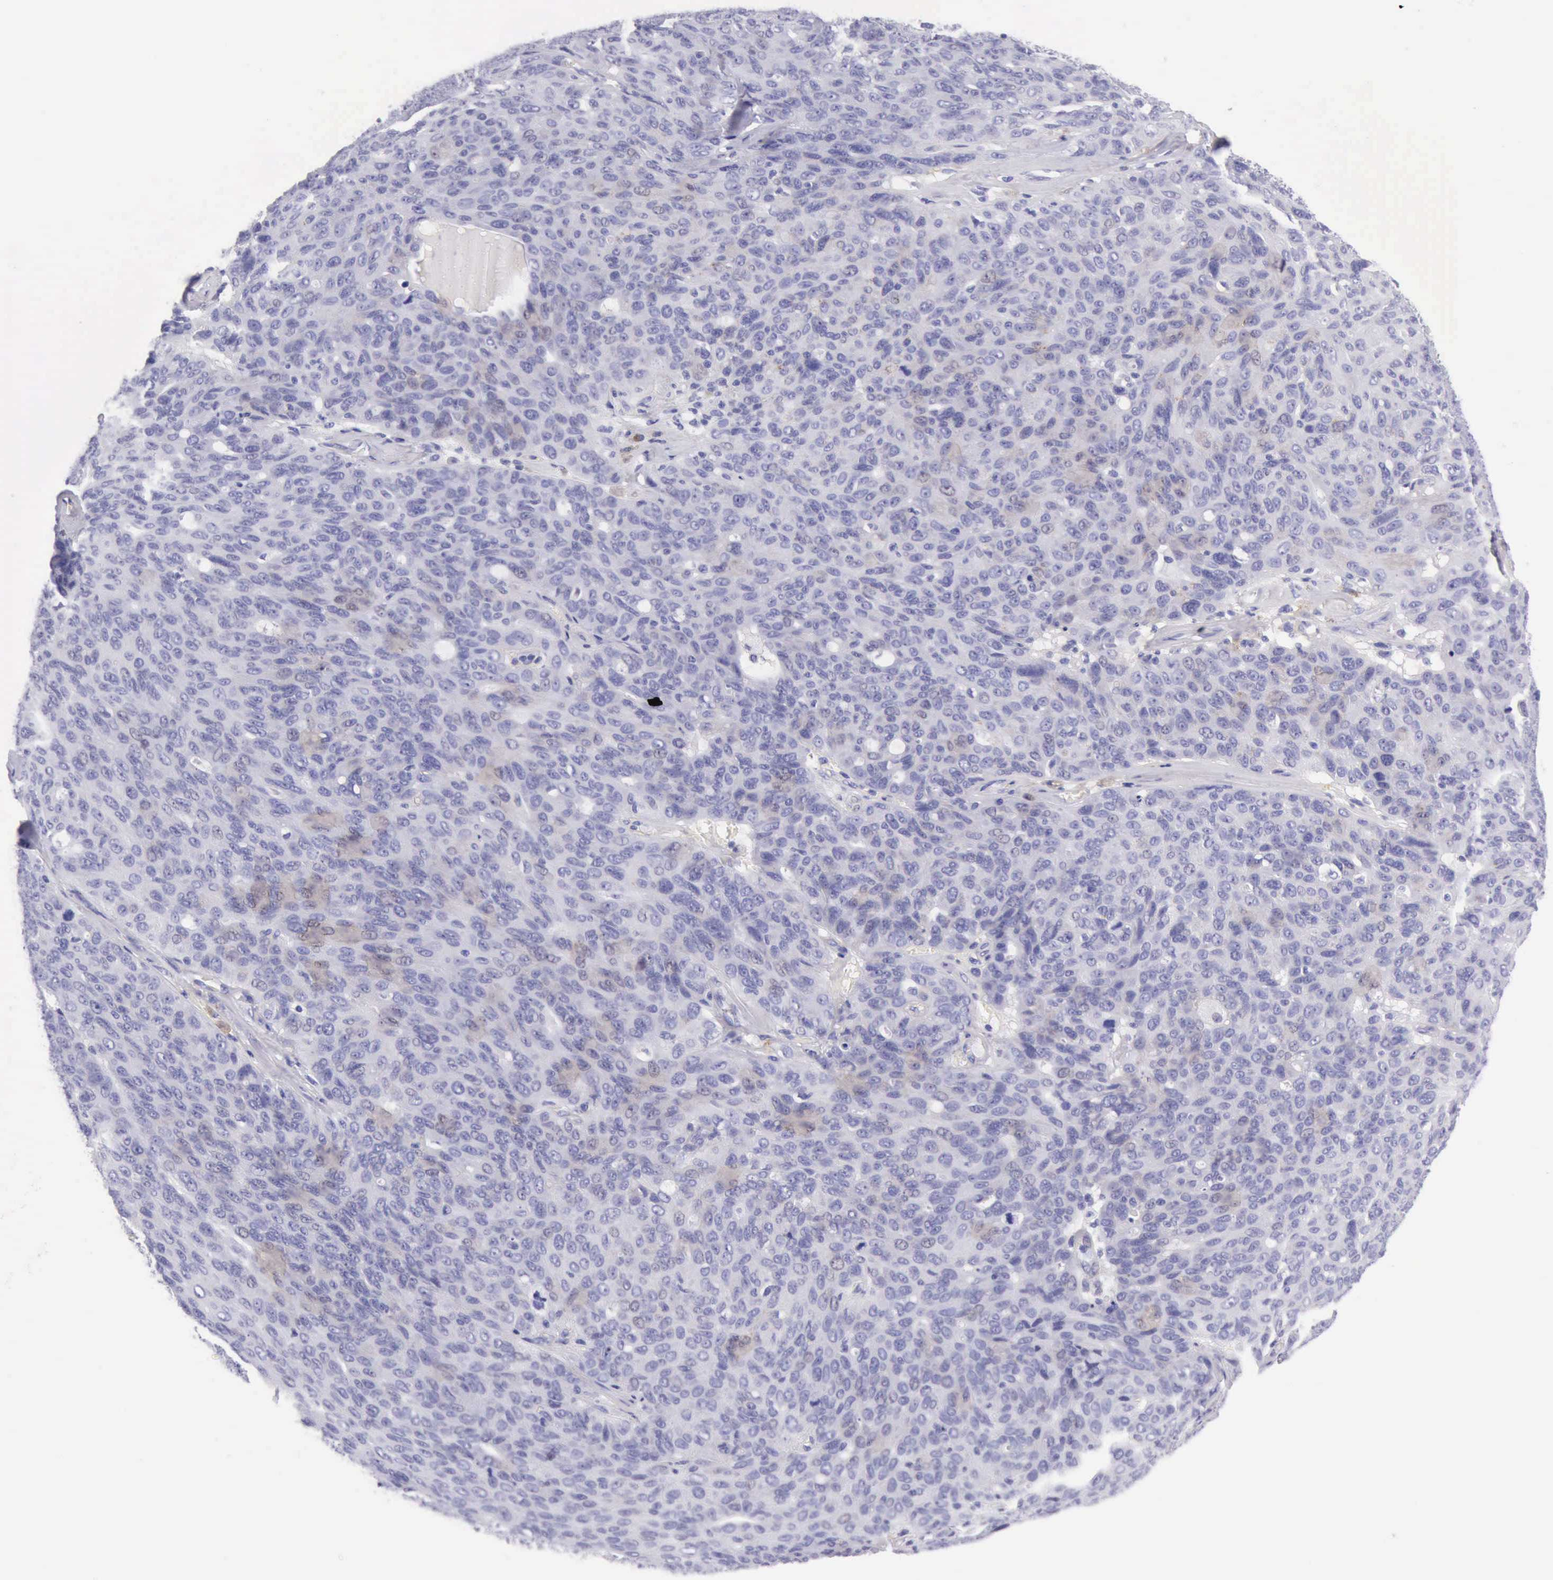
{"staining": {"intensity": "negative", "quantity": "none", "location": "none"}, "tissue": "ovarian cancer", "cell_type": "Tumor cells", "image_type": "cancer", "snomed": [{"axis": "morphology", "description": "Carcinoma, endometroid"}, {"axis": "topography", "description": "Ovary"}], "caption": "Tumor cells show no significant protein expression in ovarian cancer.", "gene": "AOC3", "patient": {"sex": "female", "age": 60}}